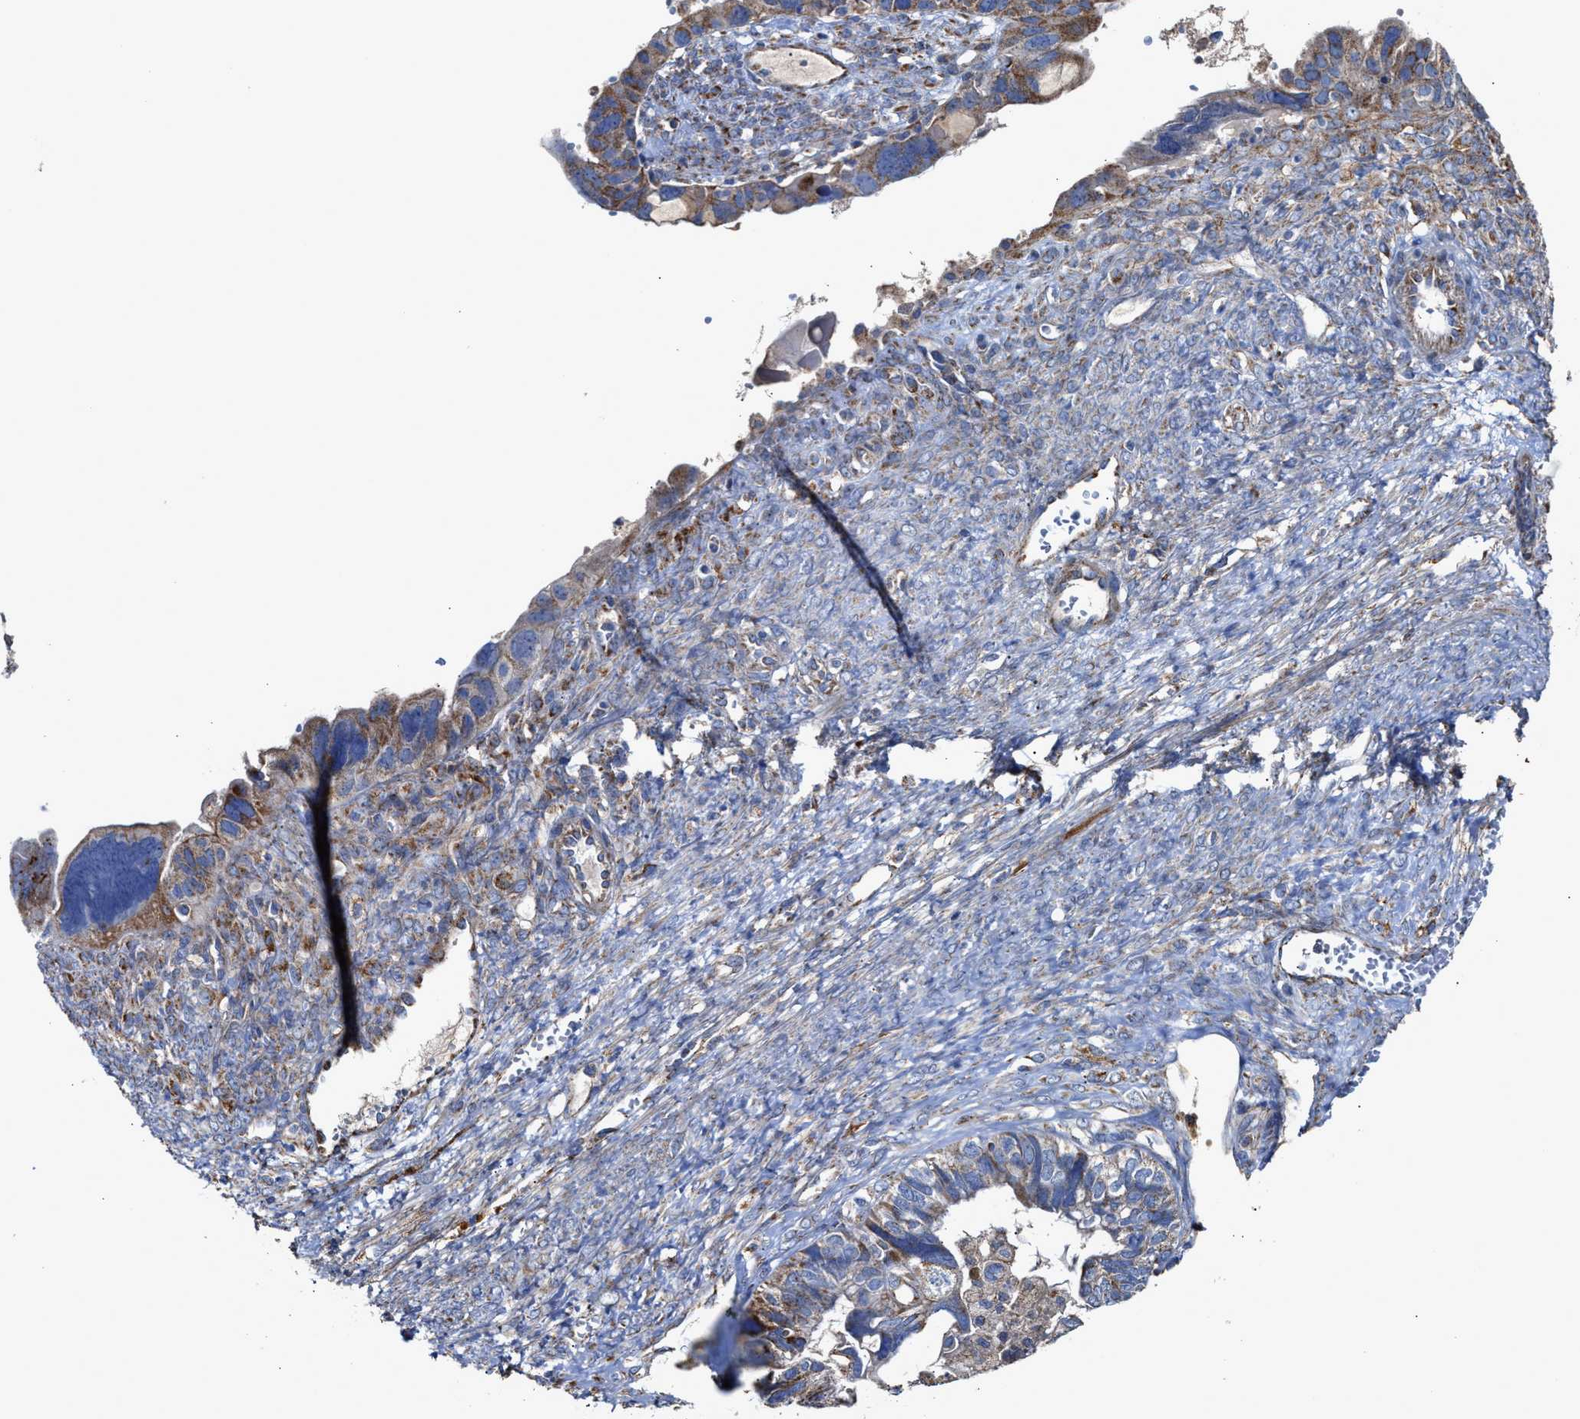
{"staining": {"intensity": "moderate", "quantity": ">75%", "location": "cytoplasmic/membranous"}, "tissue": "ovarian cancer", "cell_type": "Tumor cells", "image_type": "cancer", "snomed": [{"axis": "morphology", "description": "Cystadenocarcinoma, serous, NOS"}, {"axis": "topography", "description": "Ovary"}], "caption": "A photomicrograph of human ovarian cancer (serous cystadenocarcinoma) stained for a protein displays moderate cytoplasmic/membranous brown staining in tumor cells.", "gene": "MECR", "patient": {"sex": "female", "age": 79}}